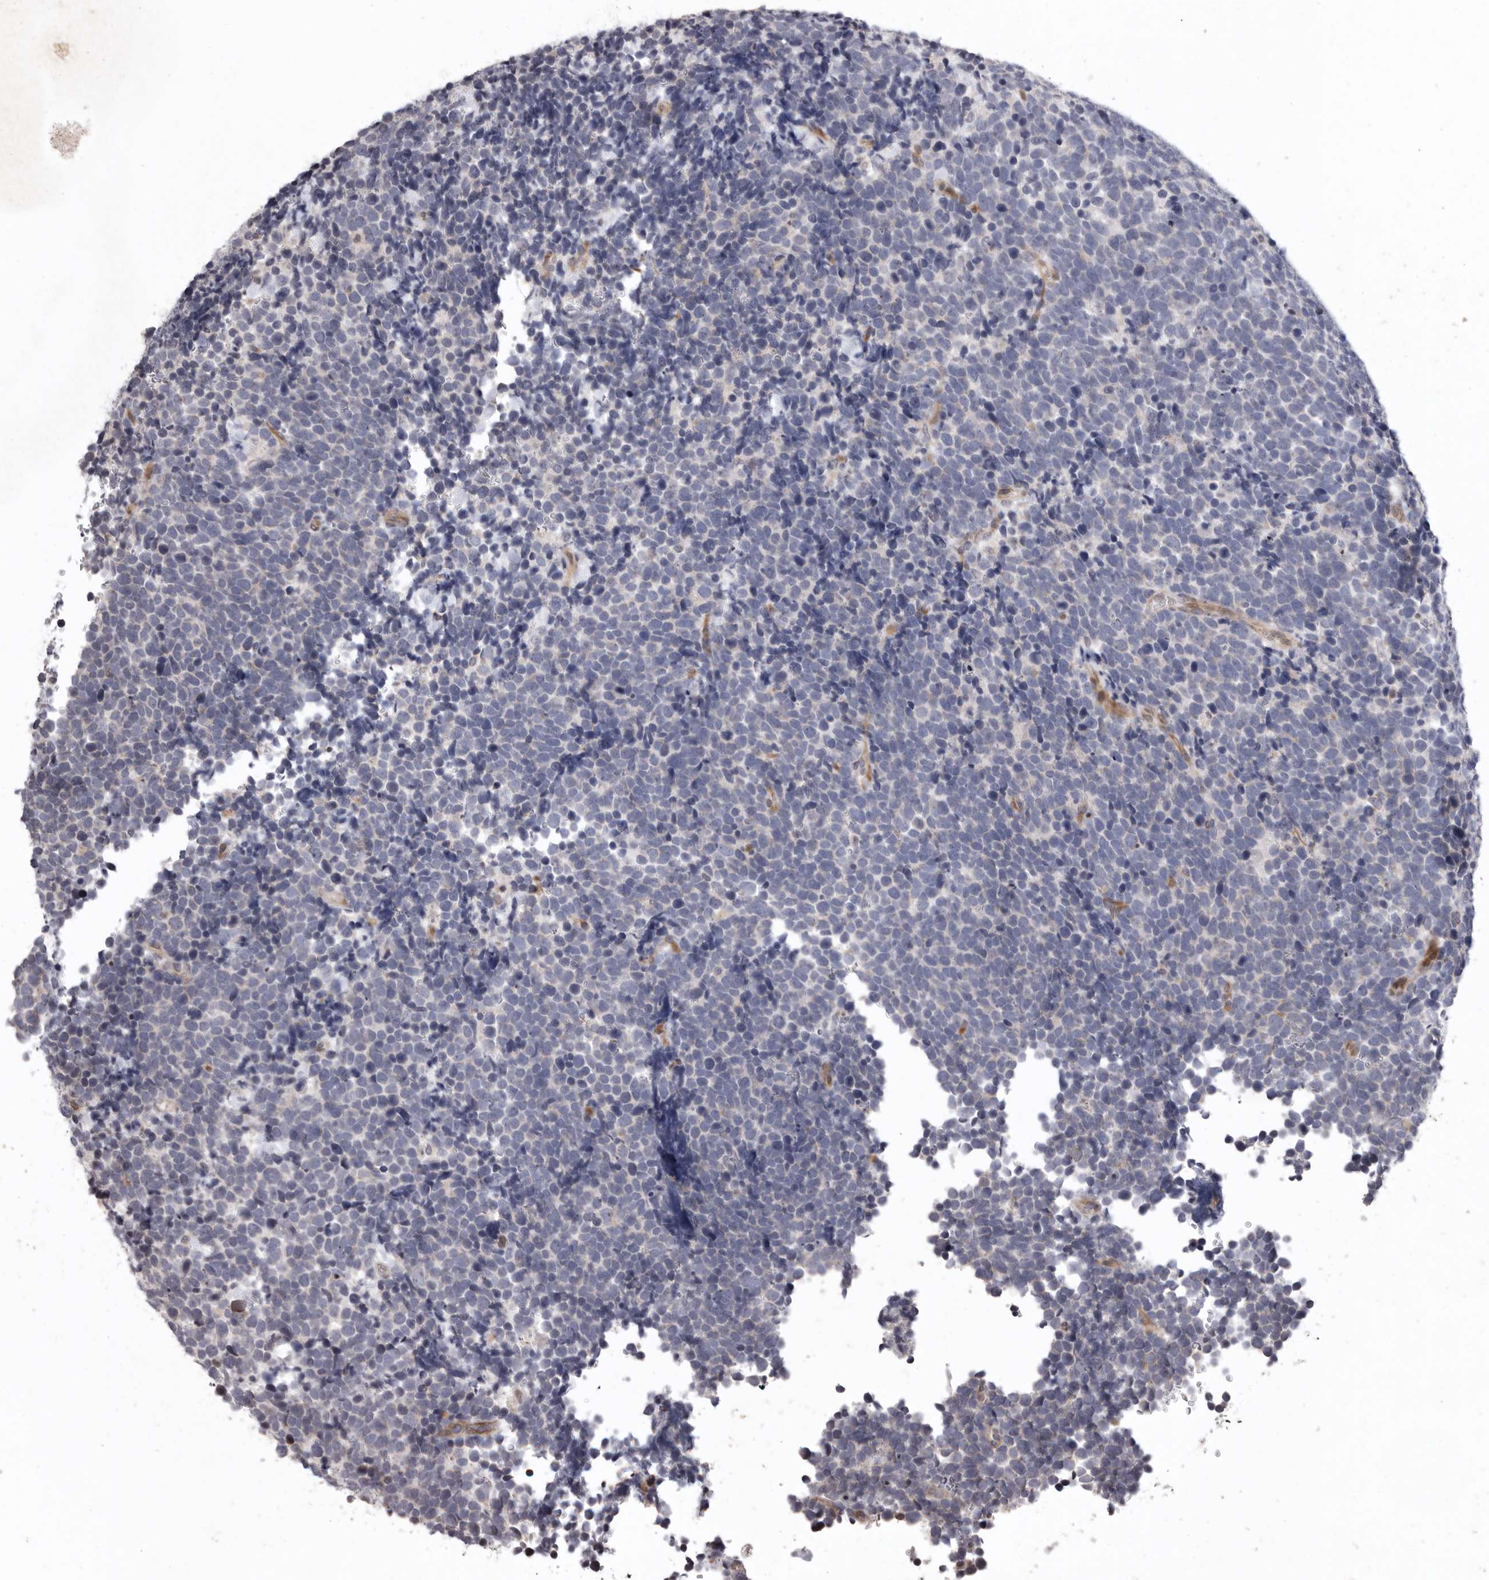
{"staining": {"intensity": "negative", "quantity": "none", "location": "none"}, "tissue": "urothelial cancer", "cell_type": "Tumor cells", "image_type": "cancer", "snomed": [{"axis": "morphology", "description": "Urothelial carcinoma, High grade"}, {"axis": "topography", "description": "Urinary bladder"}], "caption": "An immunohistochemistry (IHC) histopathology image of urothelial carcinoma (high-grade) is shown. There is no staining in tumor cells of urothelial carcinoma (high-grade). The staining was performed using DAB (3,3'-diaminobenzidine) to visualize the protein expression in brown, while the nuclei were stained in blue with hematoxylin (Magnification: 20x).", "gene": "AZIN1", "patient": {"sex": "female", "age": 82}}